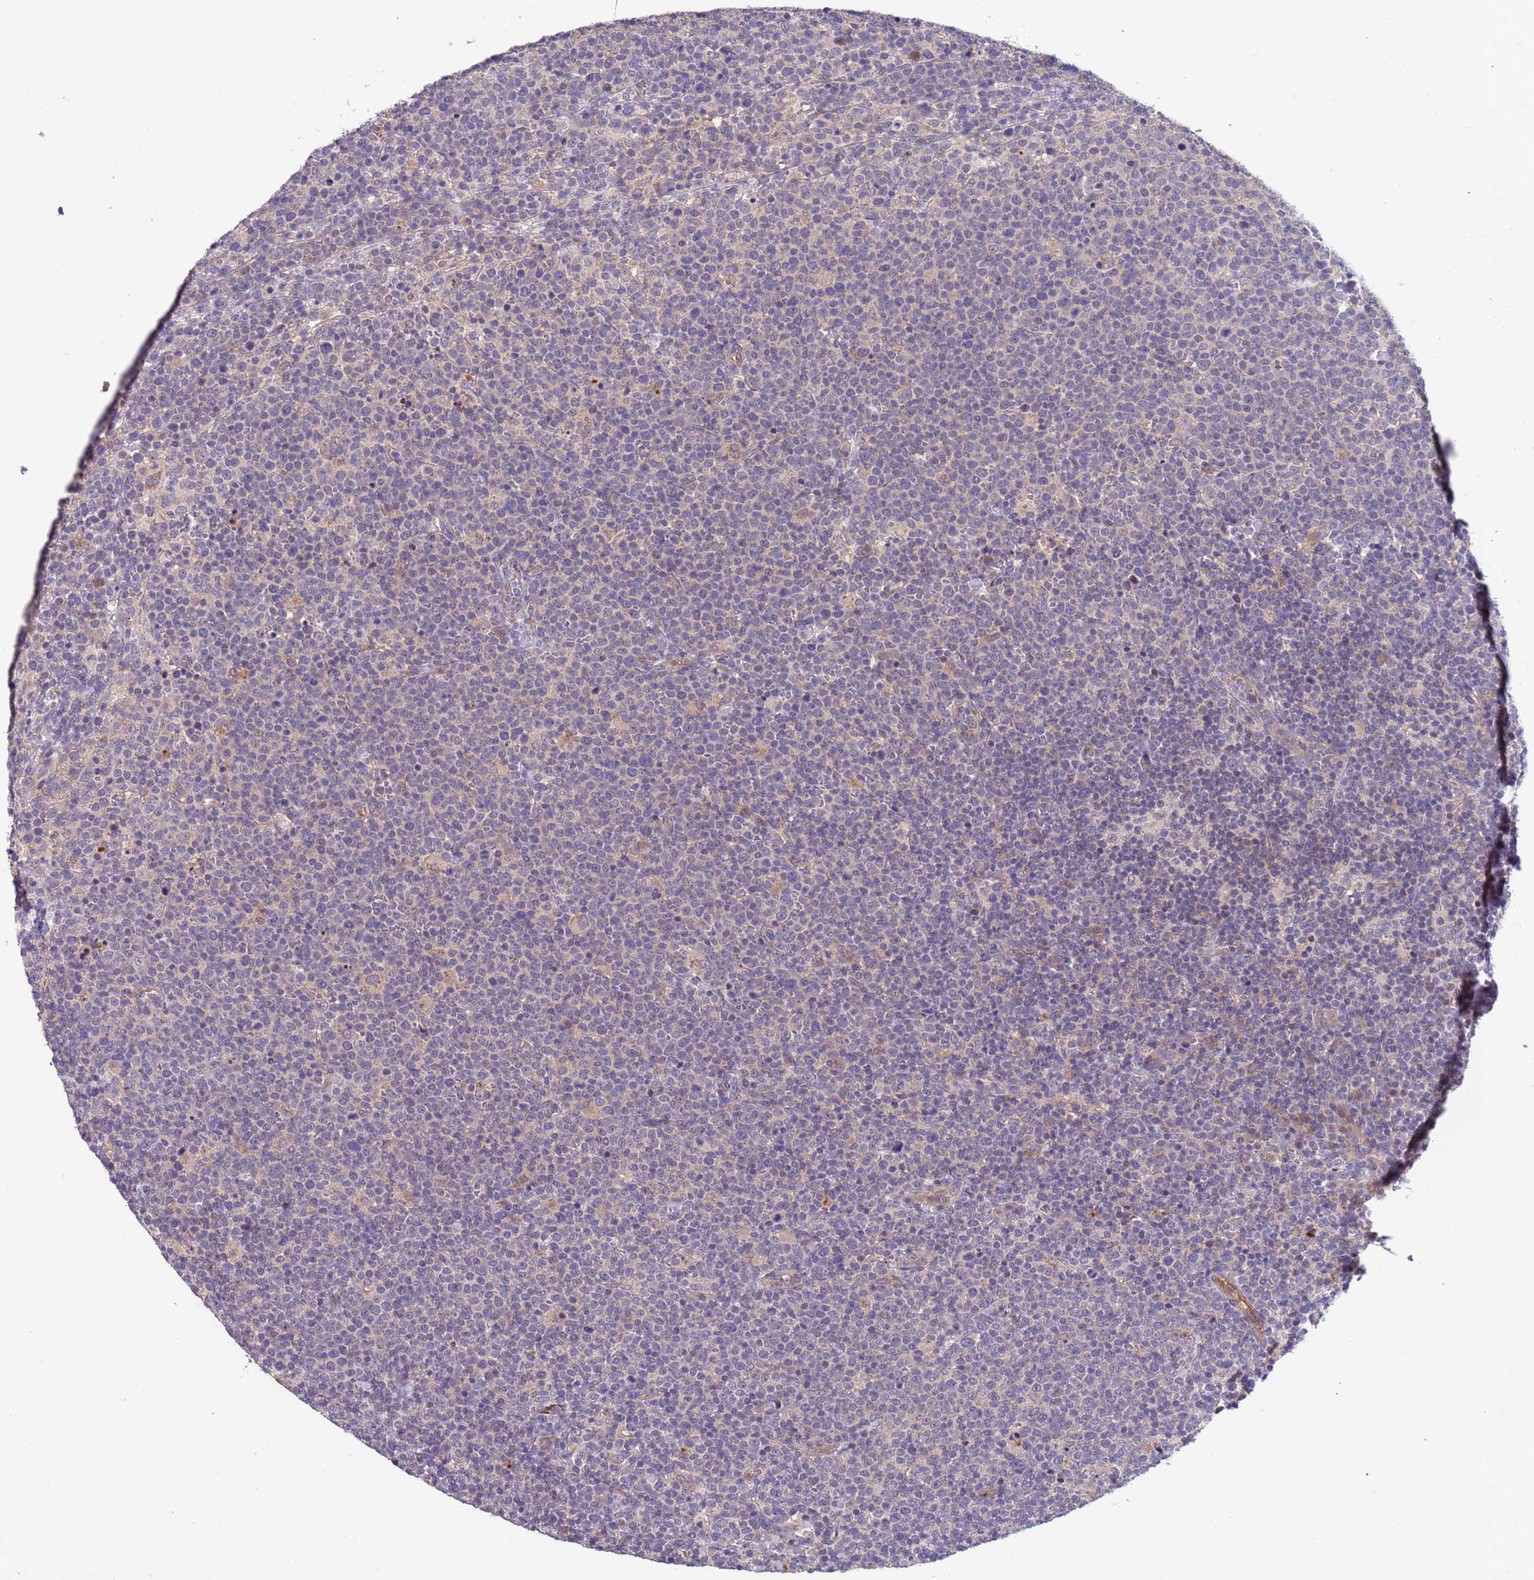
{"staining": {"intensity": "negative", "quantity": "none", "location": "none"}, "tissue": "lymphoma", "cell_type": "Tumor cells", "image_type": "cancer", "snomed": [{"axis": "morphology", "description": "Malignant lymphoma, non-Hodgkin's type, High grade"}, {"axis": "topography", "description": "Lymph node"}], "caption": "This is an IHC image of high-grade malignant lymphoma, non-Hodgkin's type. There is no staining in tumor cells.", "gene": "ZNF248", "patient": {"sex": "male", "age": 61}}